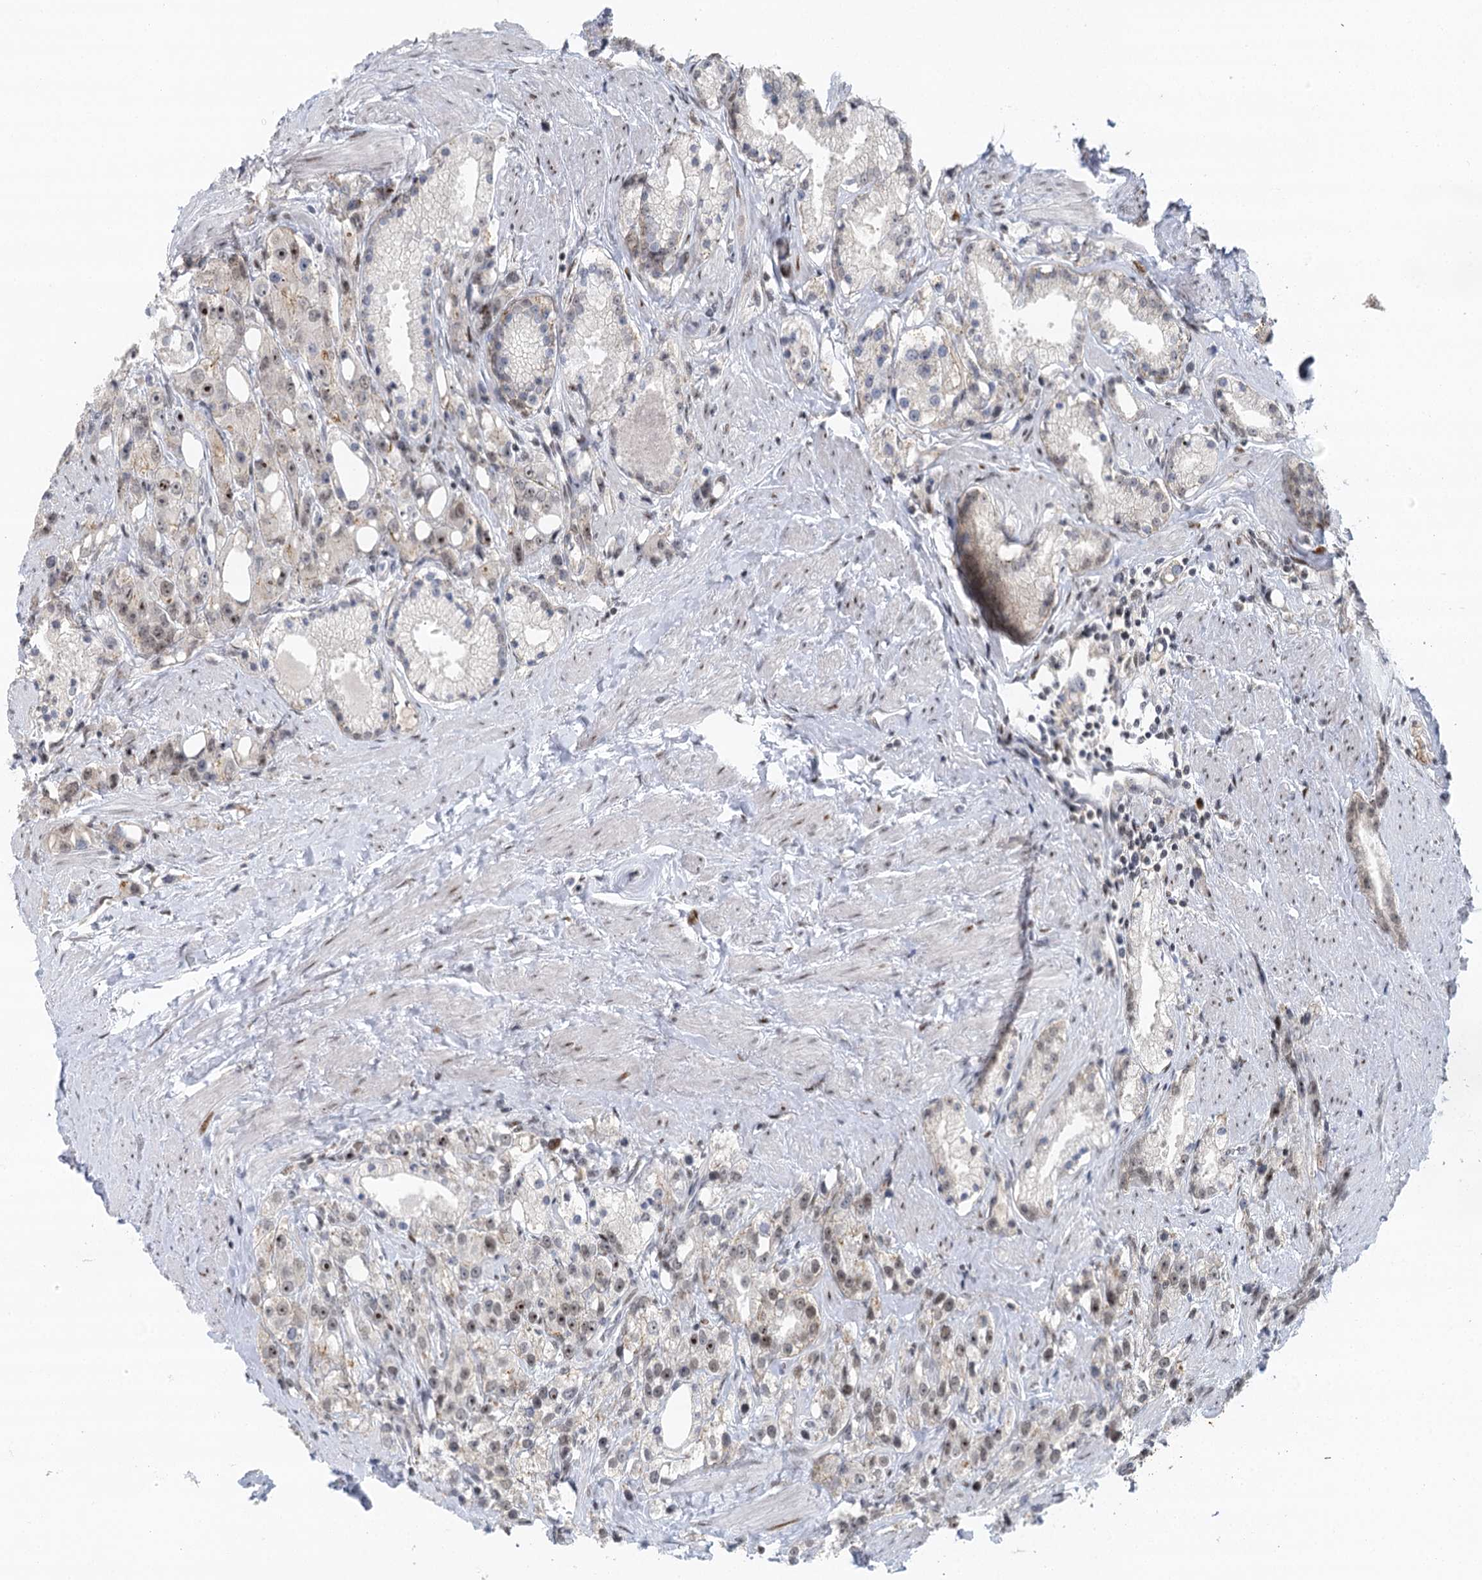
{"staining": {"intensity": "moderate", "quantity": "<25%", "location": "nuclear"}, "tissue": "prostate cancer", "cell_type": "Tumor cells", "image_type": "cancer", "snomed": [{"axis": "morphology", "description": "Adenocarcinoma, NOS"}, {"axis": "topography", "description": "Prostate"}], "caption": "The photomicrograph shows a brown stain indicating the presence of a protein in the nuclear of tumor cells in prostate adenocarcinoma. Immunohistochemistry (ihc) stains the protein of interest in brown and the nuclei are stained blue.", "gene": "IL11RA", "patient": {"sex": "male", "age": 79}}